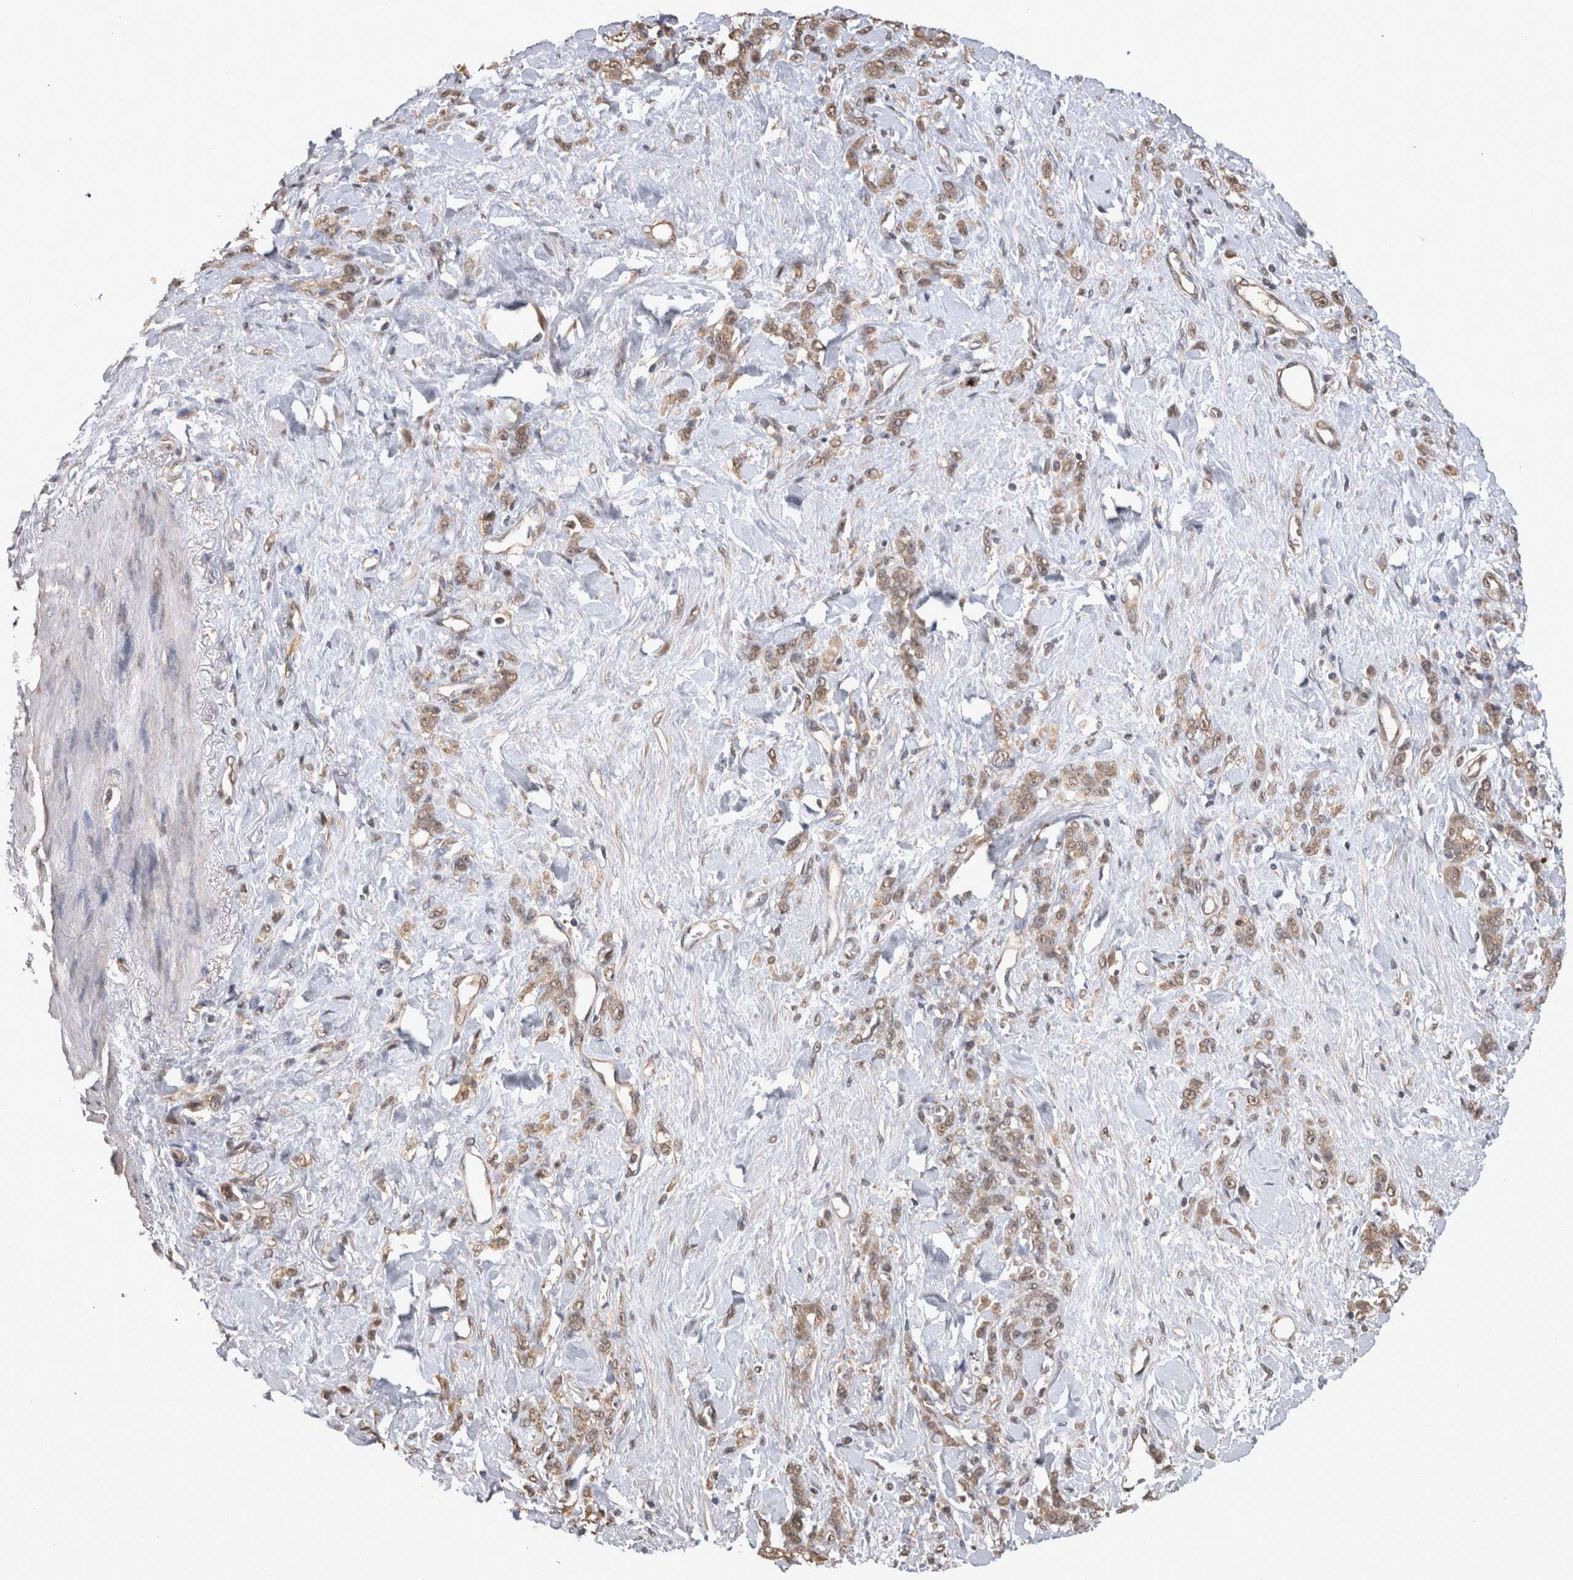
{"staining": {"intensity": "weak", "quantity": ">75%", "location": "cytoplasmic/membranous,nuclear"}, "tissue": "stomach cancer", "cell_type": "Tumor cells", "image_type": "cancer", "snomed": [{"axis": "morphology", "description": "Adenocarcinoma, NOS"}, {"axis": "topography", "description": "Stomach"}], "caption": "An IHC photomicrograph of tumor tissue is shown. Protein staining in brown shows weak cytoplasmic/membranous and nuclear positivity in stomach cancer within tumor cells.", "gene": "PAK4", "patient": {"sex": "male", "age": 82}}